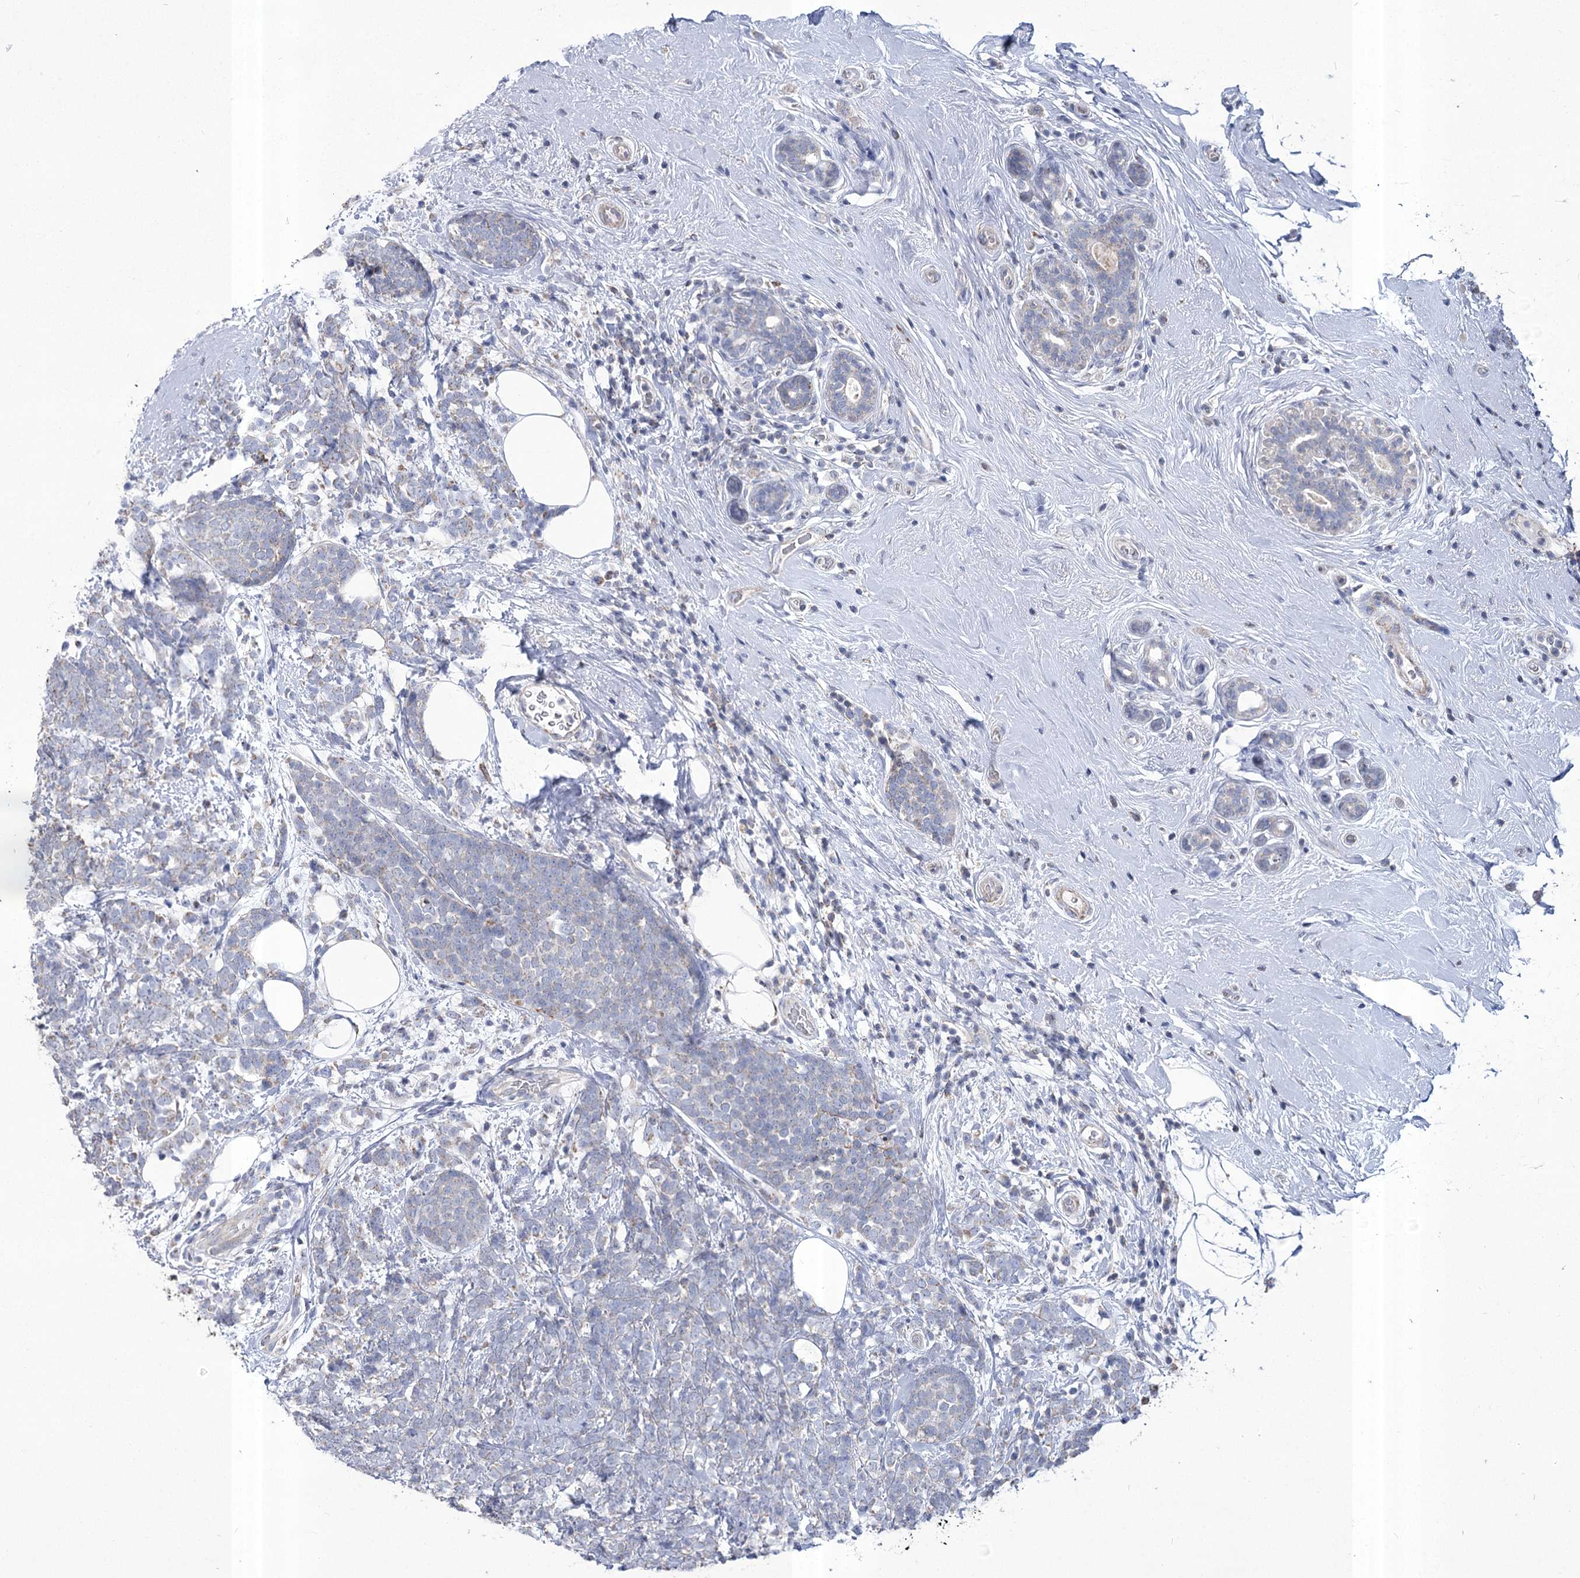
{"staining": {"intensity": "weak", "quantity": "<25%", "location": "cytoplasmic/membranous"}, "tissue": "breast cancer", "cell_type": "Tumor cells", "image_type": "cancer", "snomed": [{"axis": "morphology", "description": "Lobular carcinoma"}, {"axis": "topography", "description": "Breast"}], "caption": "Protein analysis of breast cancer (lobular carcinoma) displays no significant positivity in tumor cells.", "gene": "PDHB", "patient": {"sex": "female", "age": 58}}